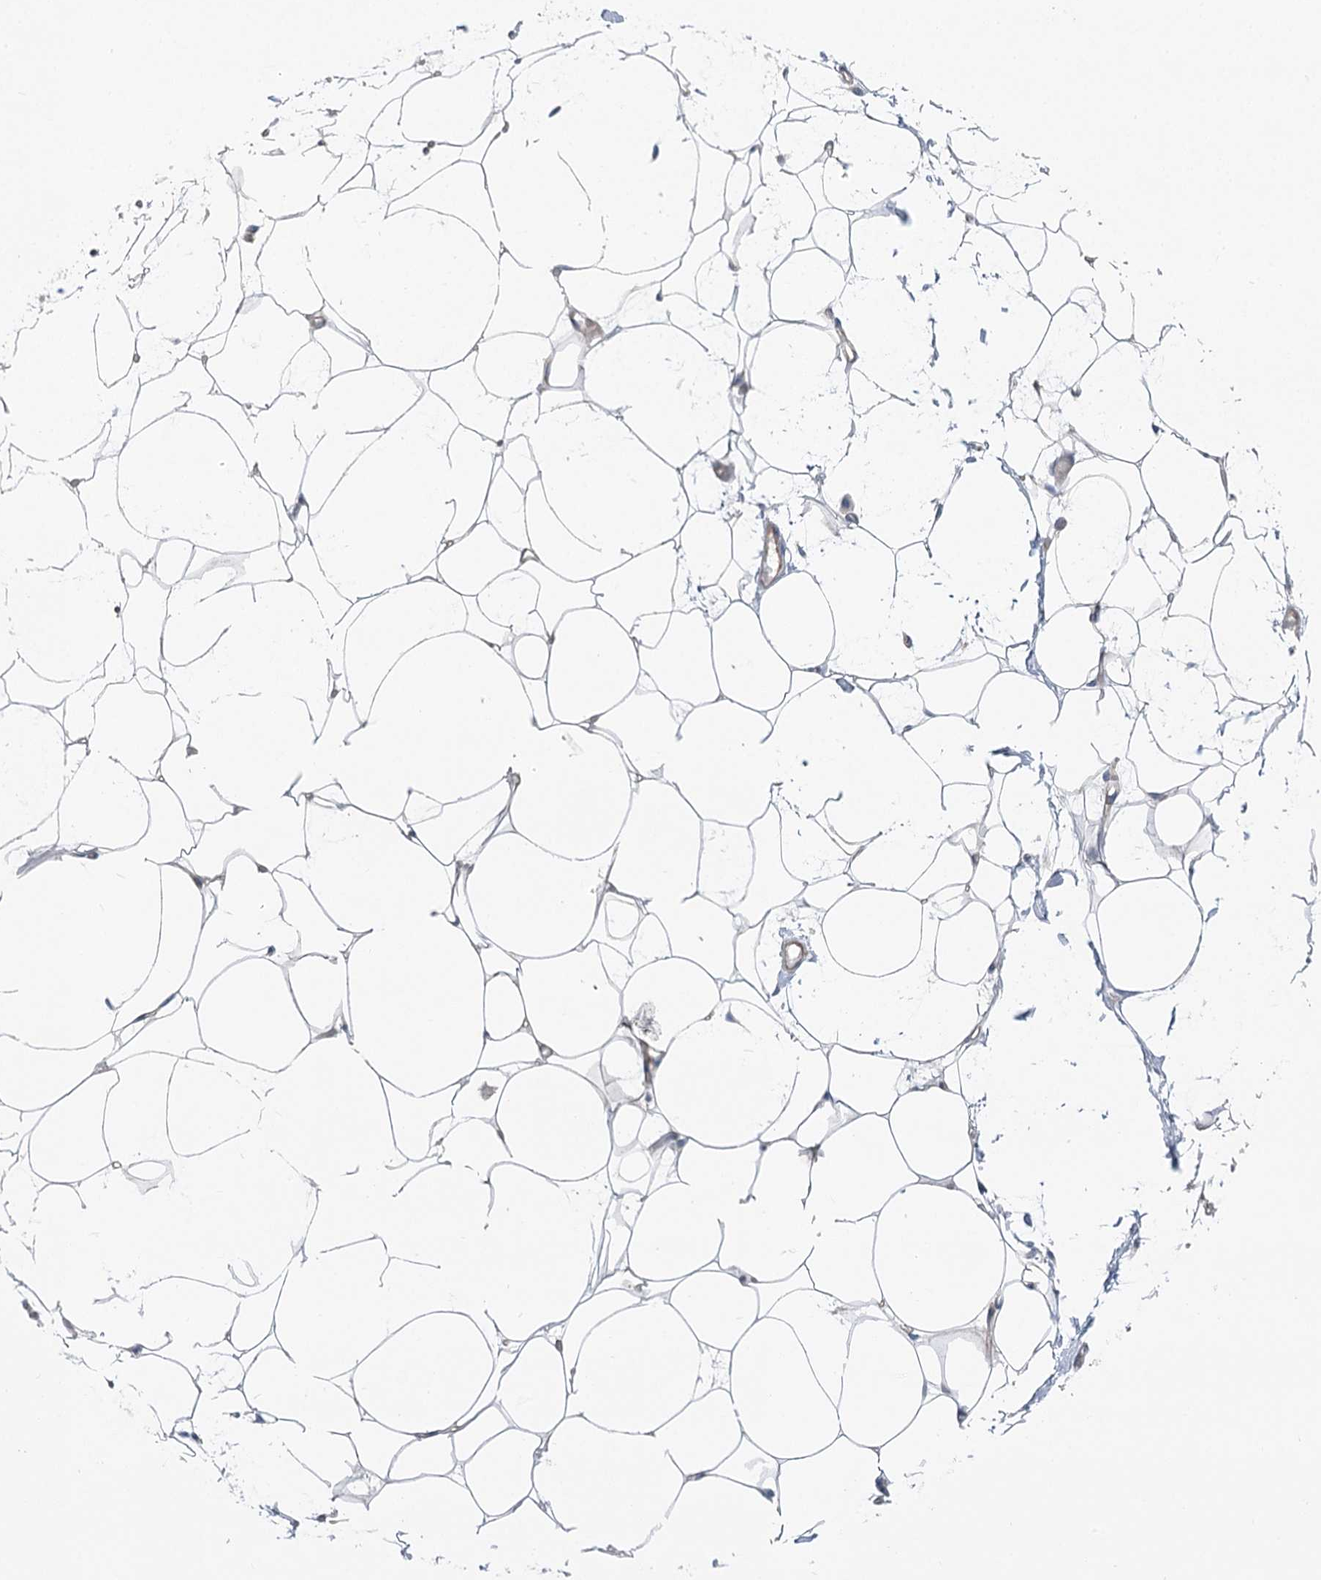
{"staining": {"intensity": "negative", "quantity": "none", "location": "none"}, "tissue": "adipose tissue", "cell_type": "Adipocytes", "image_type": "normal", "snomed": [{"axis": "morphology", "description": "Normal tissue, NOS"}, {"axis": "topography", "description": "Breast"}], "caption": "DAB immunohistochemical staining of benign human adipose tissue exhibits no significant expression in adipocytes. The staining is performed using DAB (3,3'-diaminobenzidine) brown chromogen with nuclei counter-stained in using hematoxylin.", "gene": "POGLUT1", "patient": {"sex": "female", "age": 23}}